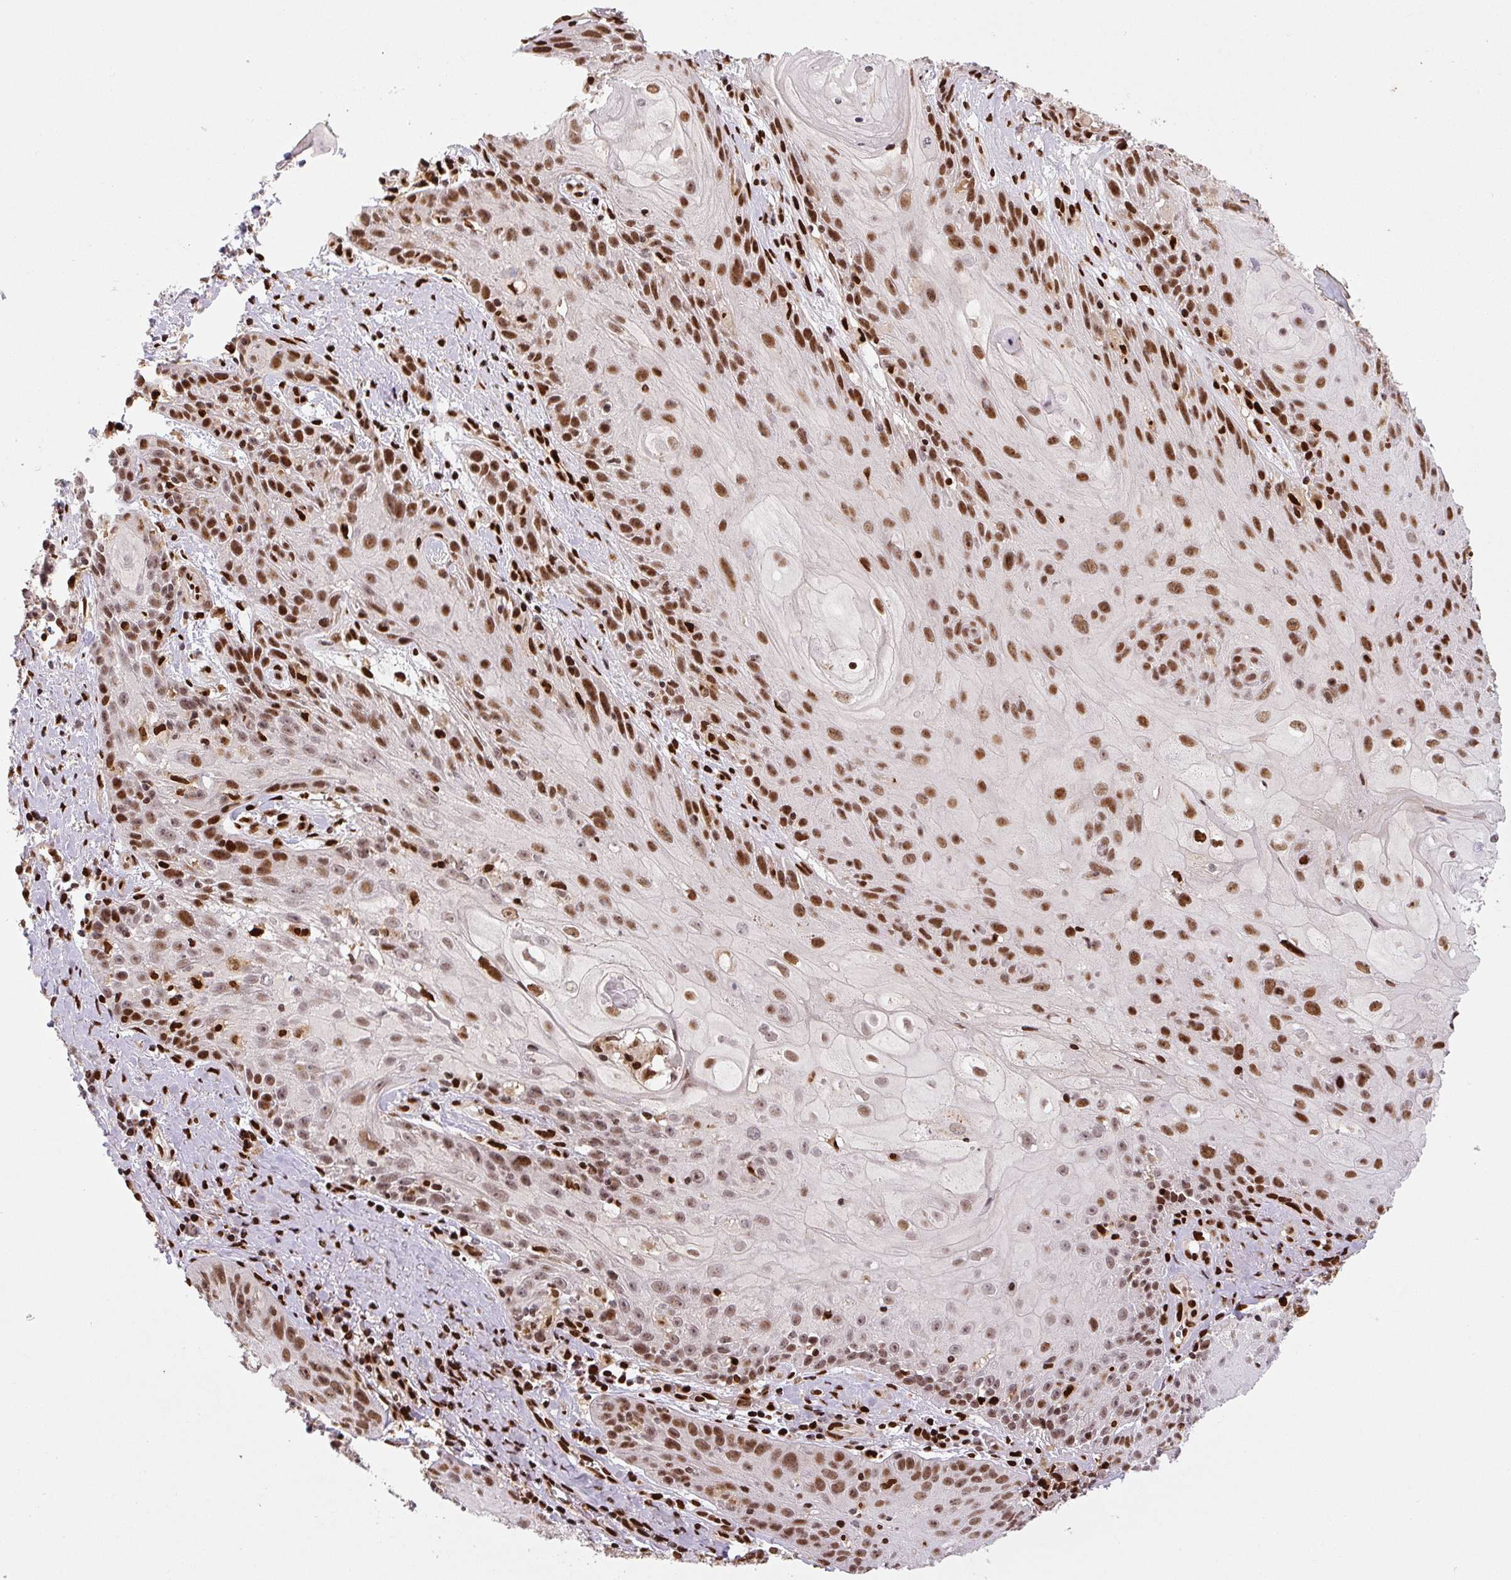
{"staining": {"intensity": "moderate", "quantity": ">75%", "location": "nuclear"}, "tissue": "skin cancer", "cell_type": "Tumor cells", "image_type": "cancer", "snomed": [{"axis": "morphology", "description": "Squamous cell carcinoma, NOS"}, {"axis": "topography", "description": "Skin"}, {"axis": "topography", "description": "Vulva"}], "caption": "This histopathology image reveals immunohistochemistry (IHC) staining of human squamous cell carcinoma (skin), with medium moderate nuclear expression in approximately >75% of tumor cells.", "gene": "PYDC2", "patient": {"sex": "female", "age": 76}}